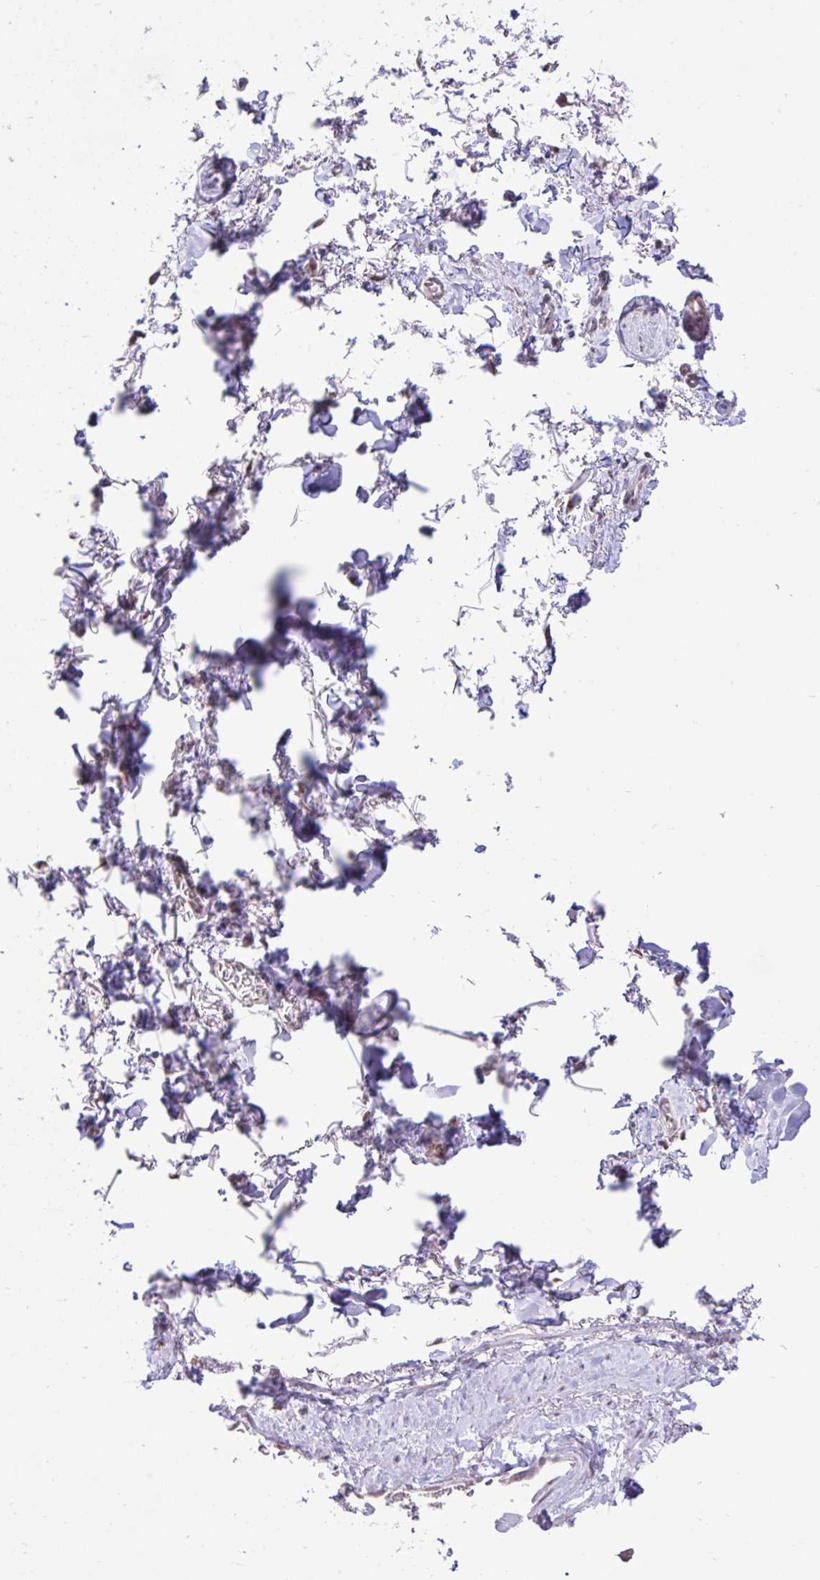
{"staining": {"intensity": "negative", "quantity": "none", "location": "none"}, "tissue": "adipose tissue", "cell_type": "Adipocytes", "image_type": "normal", "snomed": [{"axis": "morphology", "description": "Normal tissue, NOS"}, {"axis": "topography", "description": "Vulva"}, {"axis": "topography", "description": "Peripheral nerve tissue"}], "caption": "Immunohistochemistry (IHC) image of benign adipose tissue: human adipose tissue stained with DAB (3,3'-diaminobenzidine) reveals no significant protein positivity in adipocytes.", "gene": "CYP20A1", "patient": {"sex": "female", "age": 66}}